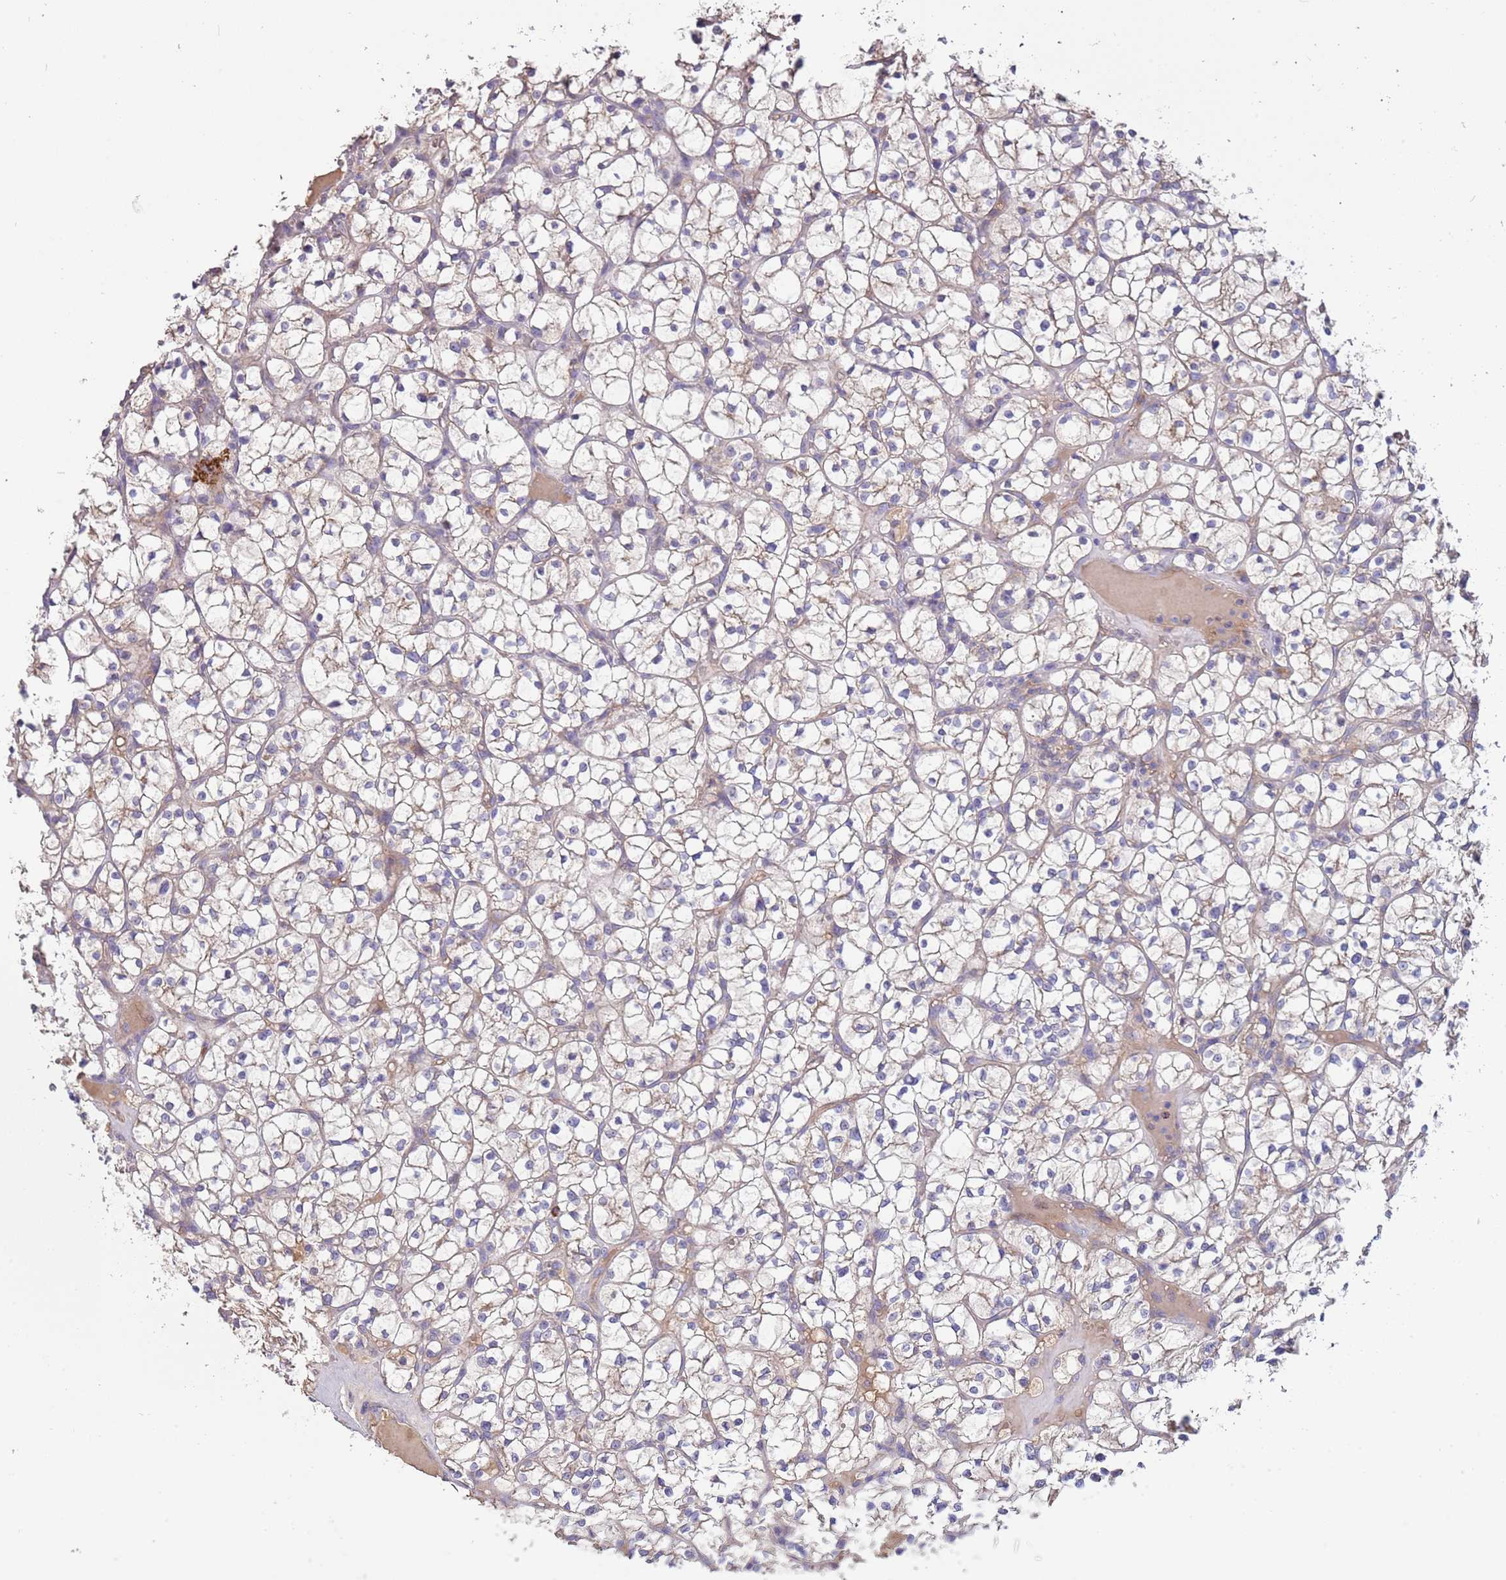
{"staining": {"intensity": "negative", "quantity": "none", "location": "none"}, "tissue": "renal cancer", "cell_type": "Tumor cells", "image_type": "cancer", "snomed": [{"axis": "morphology", "description": "Adenocarcinoma, NOS"}, {"axis": "topography", "description": "Kidney"}], "caption": "Tumor cells are negative for brown protein staining in renal cancer. (Immunohistochemistry (ihc), brightfield microscopy, high magnification).", "gene": "TRMO", "patient": {"sex": "female", "age": 64}}